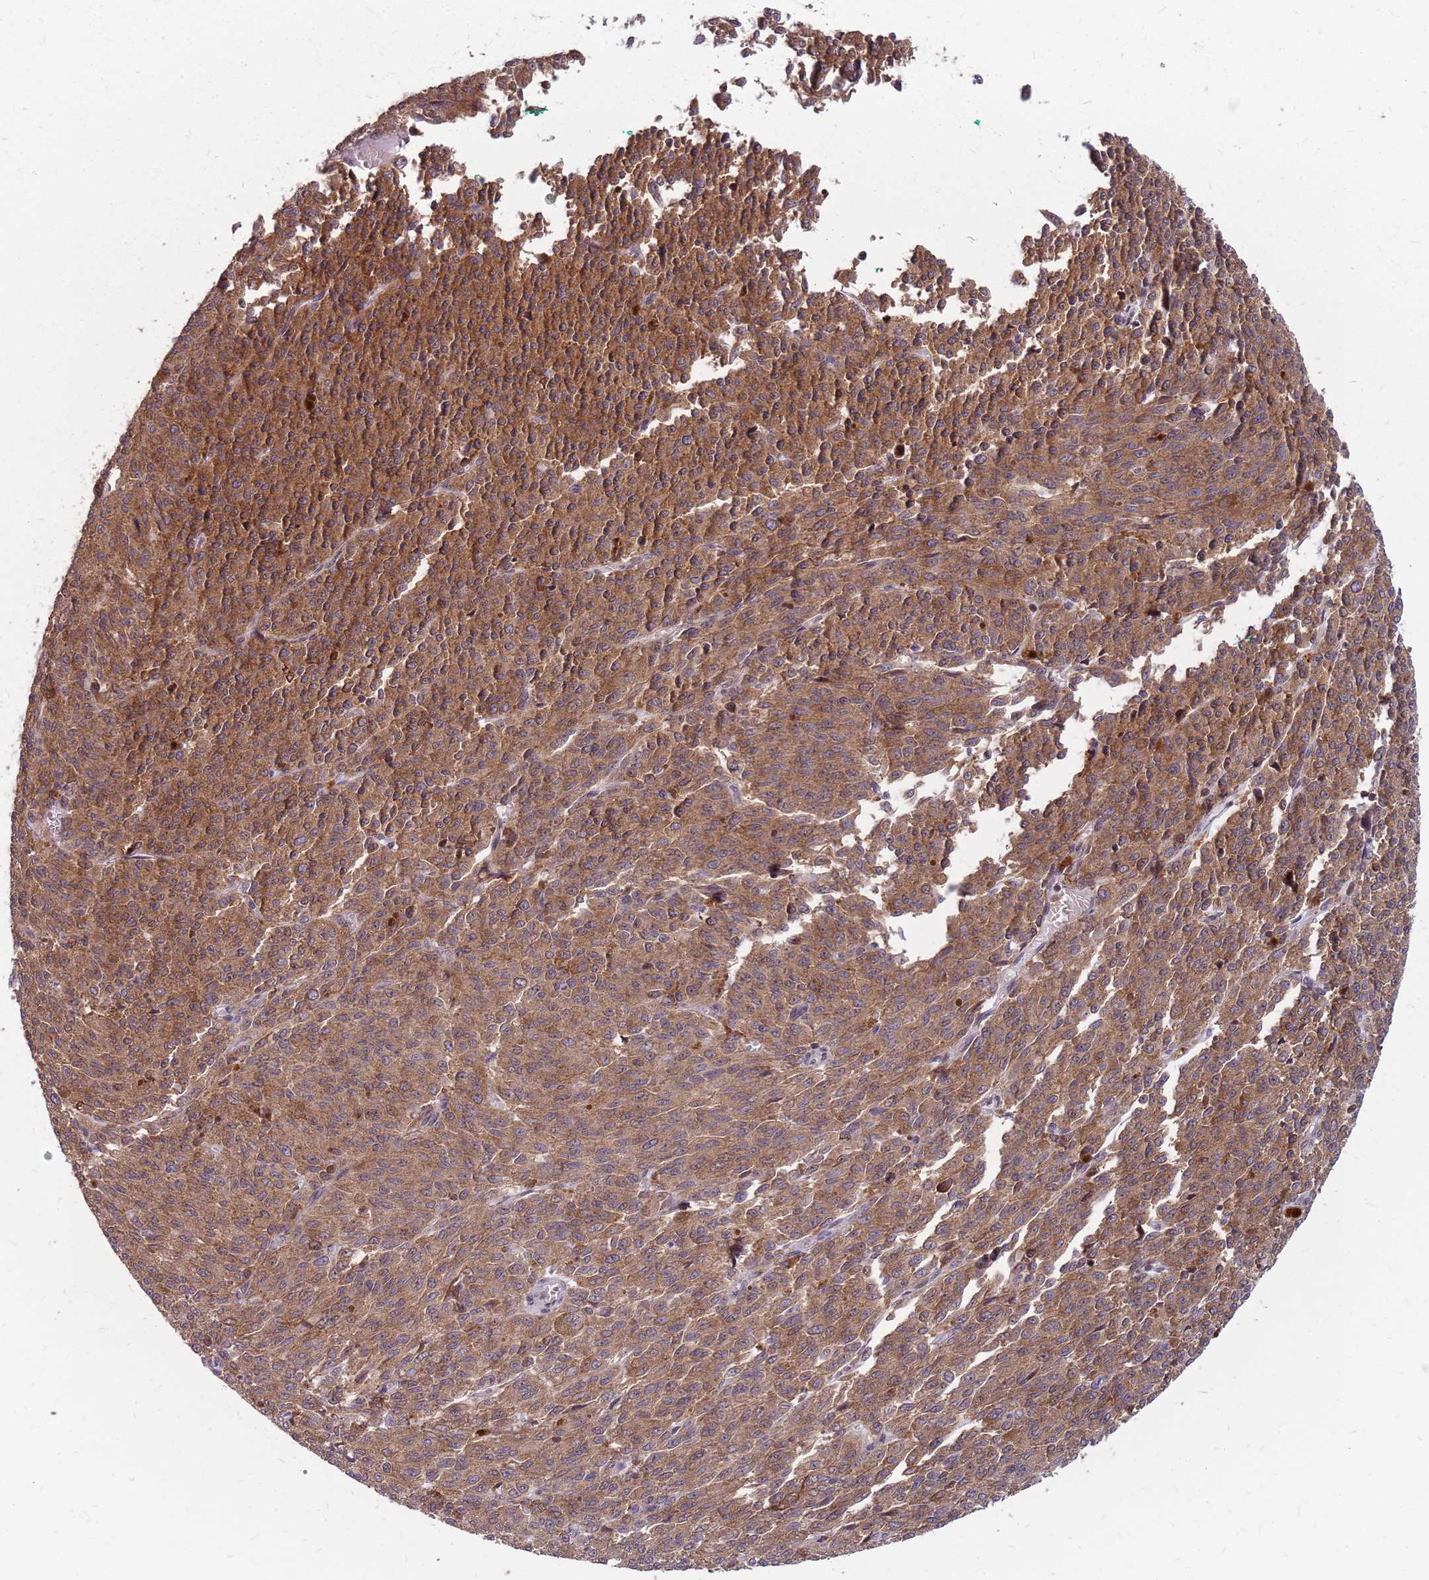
{"staining": {"intensity": "moderate", "quantity": ">75%", "location": "cytoplasmic/membranous"}, "tissue": "melanoma", "cell_type": "Tumor cells", "image_type": "cancer", "snomed": [{"axis": "morphology", "description": "Malignant melanoma, NOS"}, {"axis": "topography", "description": "Skin"}], "caption": "This is an image of IHC staining of malignant melanoma, which shows moderate expression in the cytoplasmic/membranous of tumor cells.", "gene": "NME4", "patient": {"sex": "female", "age": 52}}